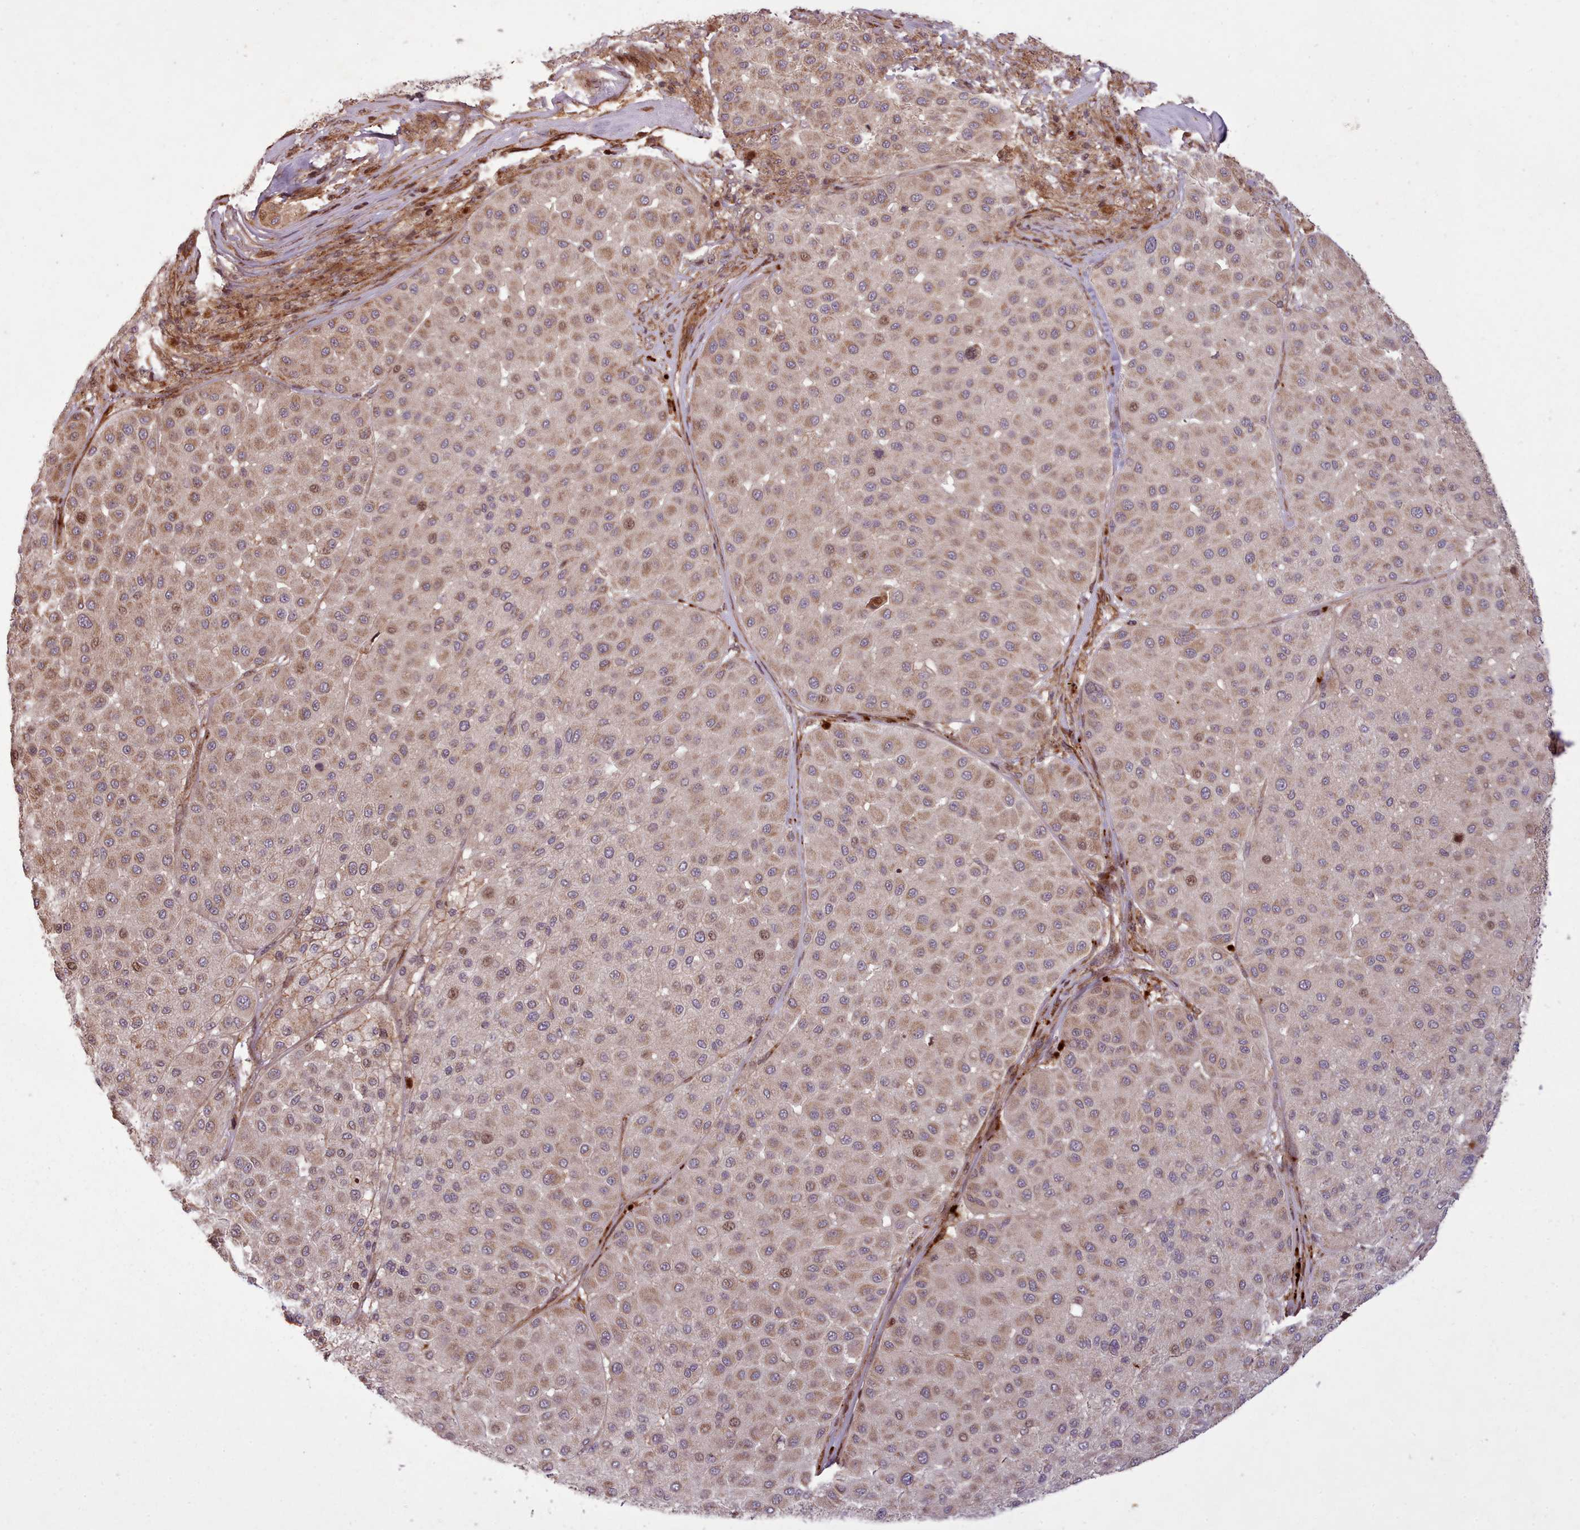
{"staining": {"intensity": "moderate", "quantity": ">75%", "location": "cytoplasmic/membranous,nuclear"}, "tissue": "melanoma", "cell_type": "Tumor cells", "image_type": "cancer", "snomed": [{"axis": "morphology", "description": "Malignant melanoma, Metastatic site"}, {"axis": "topography", "description": "Smooth muscle"}], "caption": "Tumor cells reveal moderate cytoplasmic/membranous and nuclear positivity in approximately >75% of cells in malignant melanoma (metastatic site).", "gene": "NLRP7", "patient": {"sex": "male", "age": 41}}